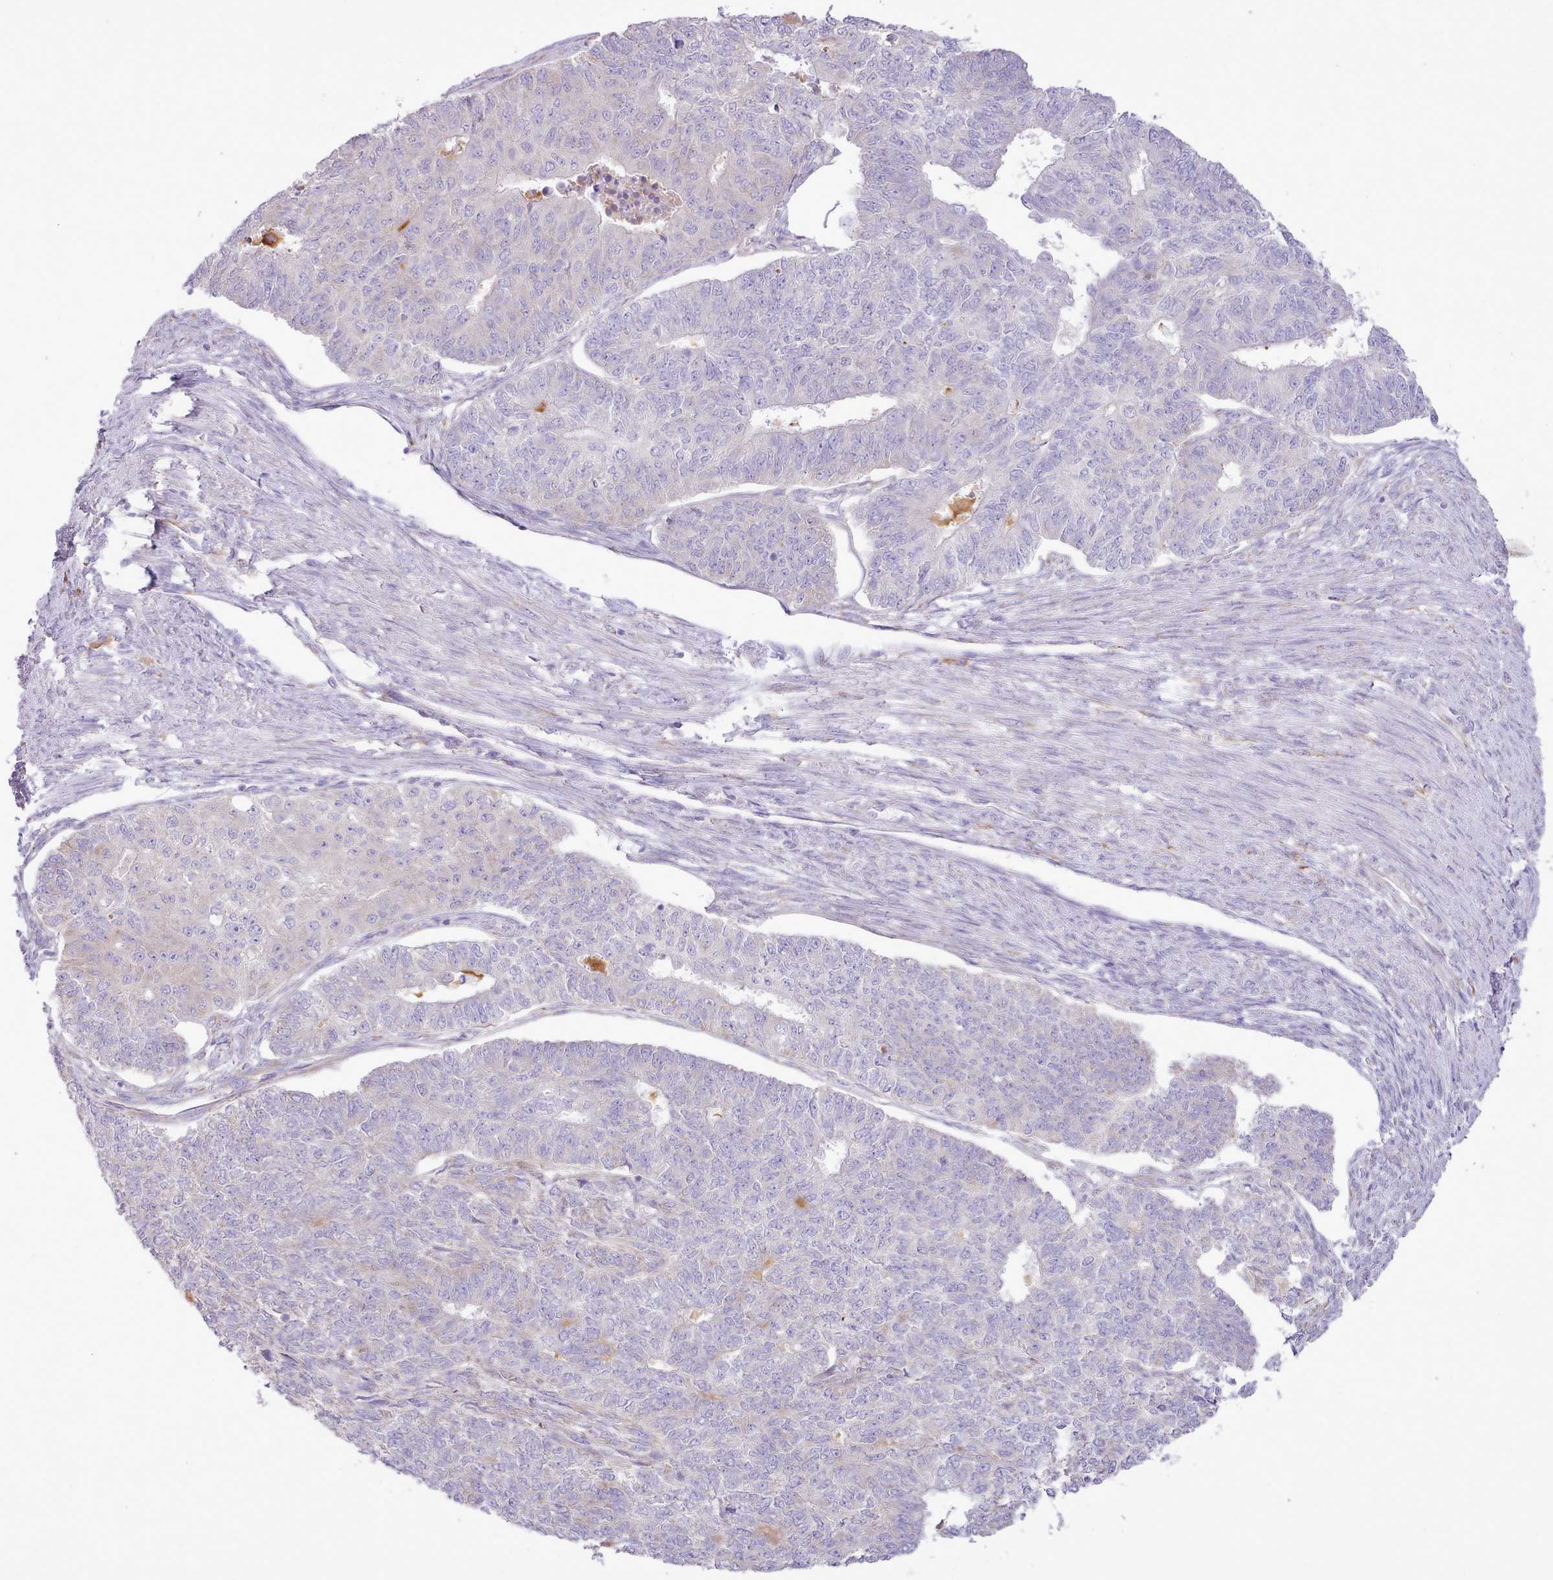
{"staining": {"intensity": "negative", "quantity": "none", "location": "none"}, "tissue": "endometrial cancer", "cell_type": "Tumor cells", "image_type": "cancer", "snomed": [{"axis": "morphology", "description": "Adenocarcinoma, NOS"}, {"axis": "topography", "description": "Endometrium"}], "caption": "A photomicrograph of human endometrial cancer (adenocarcinoma) is negative for staining in tumor cells.", "gene": "CCL1", "patient": {"sex": "female", "age": 32}}